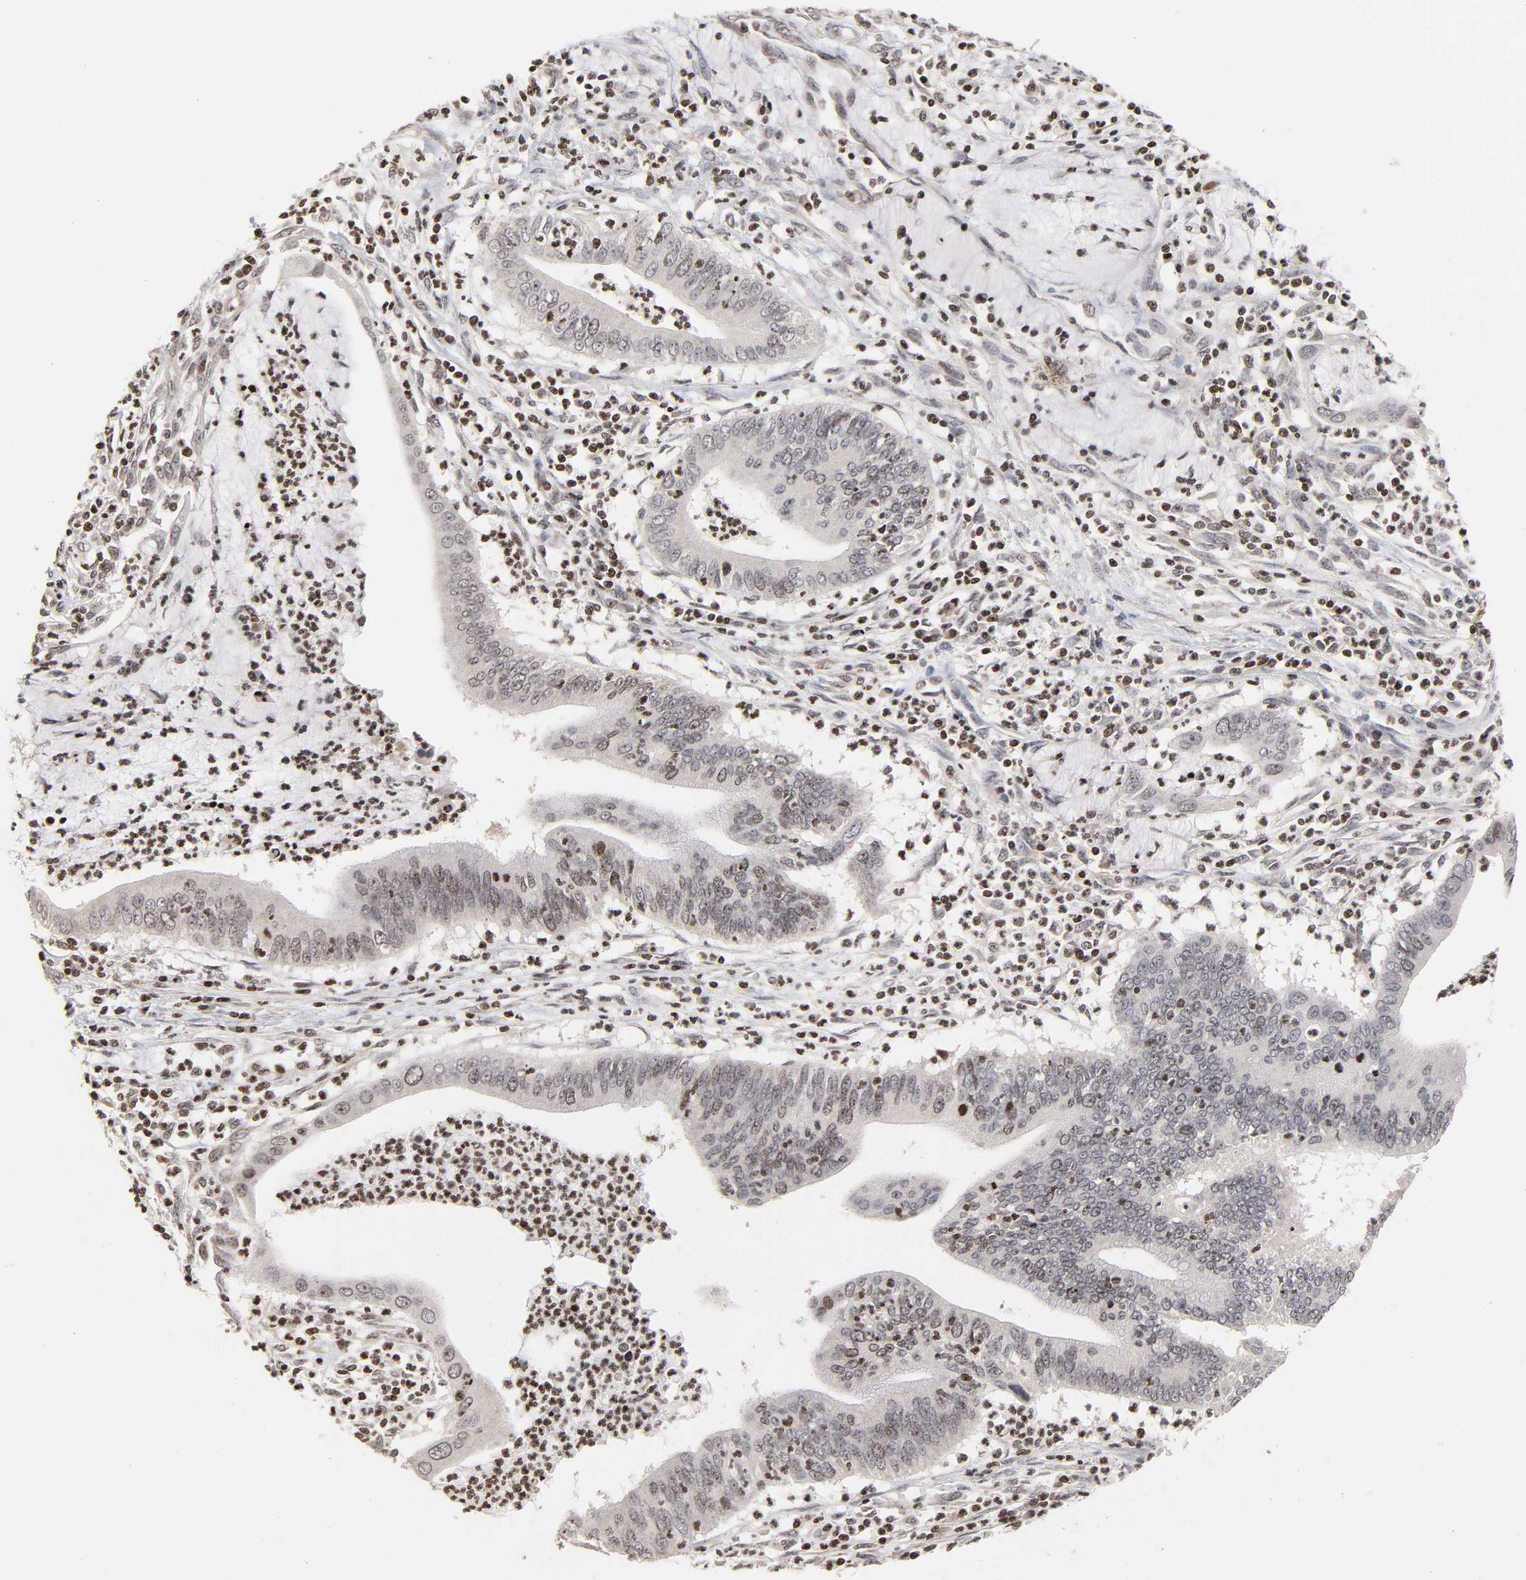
{"staining": {"intensity": "negative", "quantity": "none", "location": "none"}, "tissue": "cervical cancer", "cell_type": "Tumor cells", "image_type": "cancer", "snomed": [{"axis": "morphology", "description": "Adenocarcinoma, NOS"}, {"axis": "topography", "description": "Cervix"}], "caption": "Tumor cells show no significant protein positivity in cervical adenocarcinoma.", "gene": "ZNF473", "patient": {"sex": "female", "age": 36}}